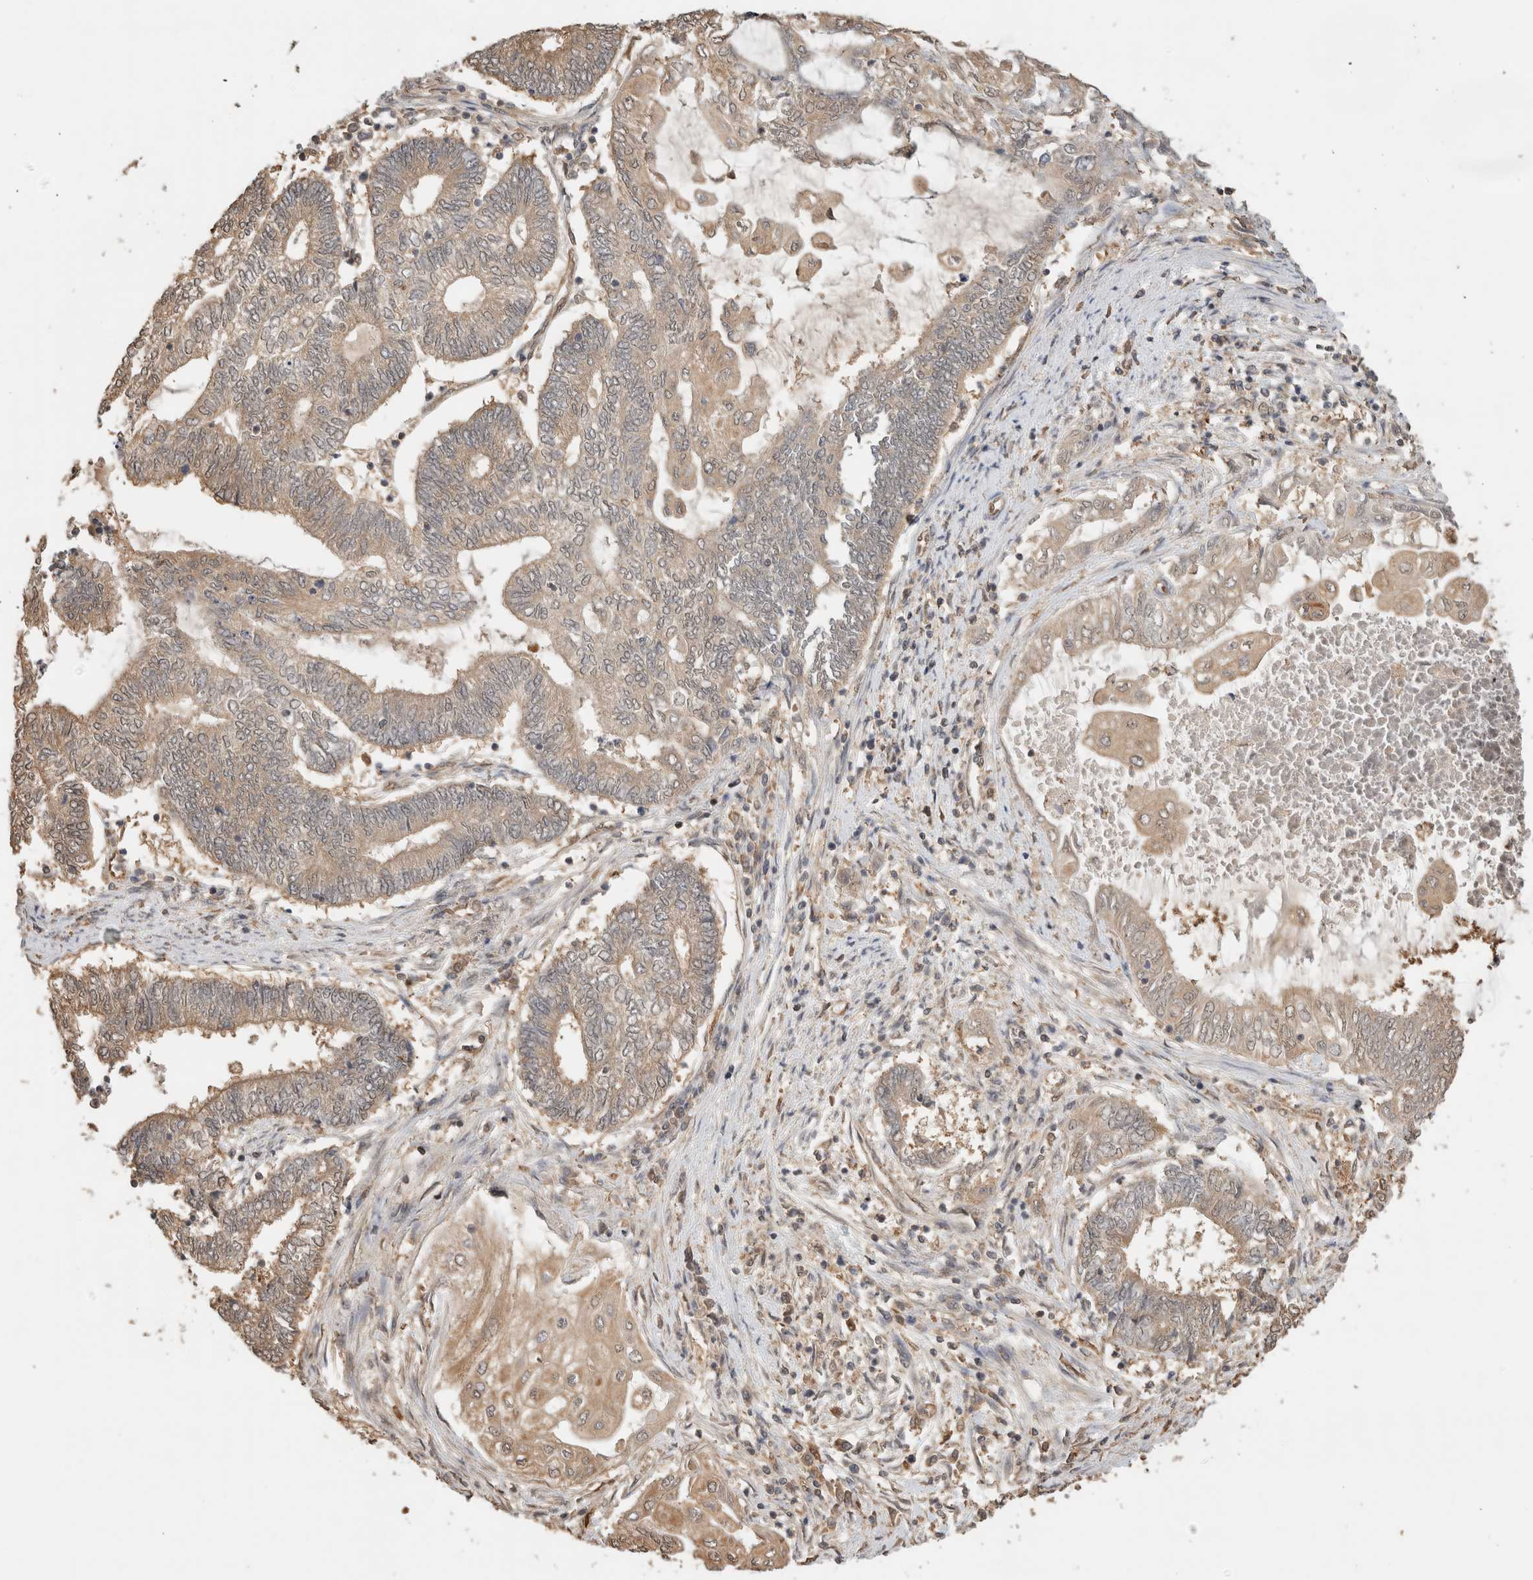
{"staining": {"intensity": "weak", "quantity": ">75%", "location": "cytoplasmic/membranous"}, "tissue": "endometrial cancer", "cell_type": "Tumor cells", "image_type": "cancer", "snomed": [{"axis": "morphology", "description": "Adenocarcinoma, NOS"}, {"axis": "topography", "description": "Uterus"}, {"axis": "topography", "description": "Endometrium"}], "caption": "Weak cytoplasmic/membranous protein expression is seen in approximately >75% of tumor cells in endometrial cancer (adenocarcinoma).", "gene": "YWHAH", "patient": {"sex": "female", "age": 70}}